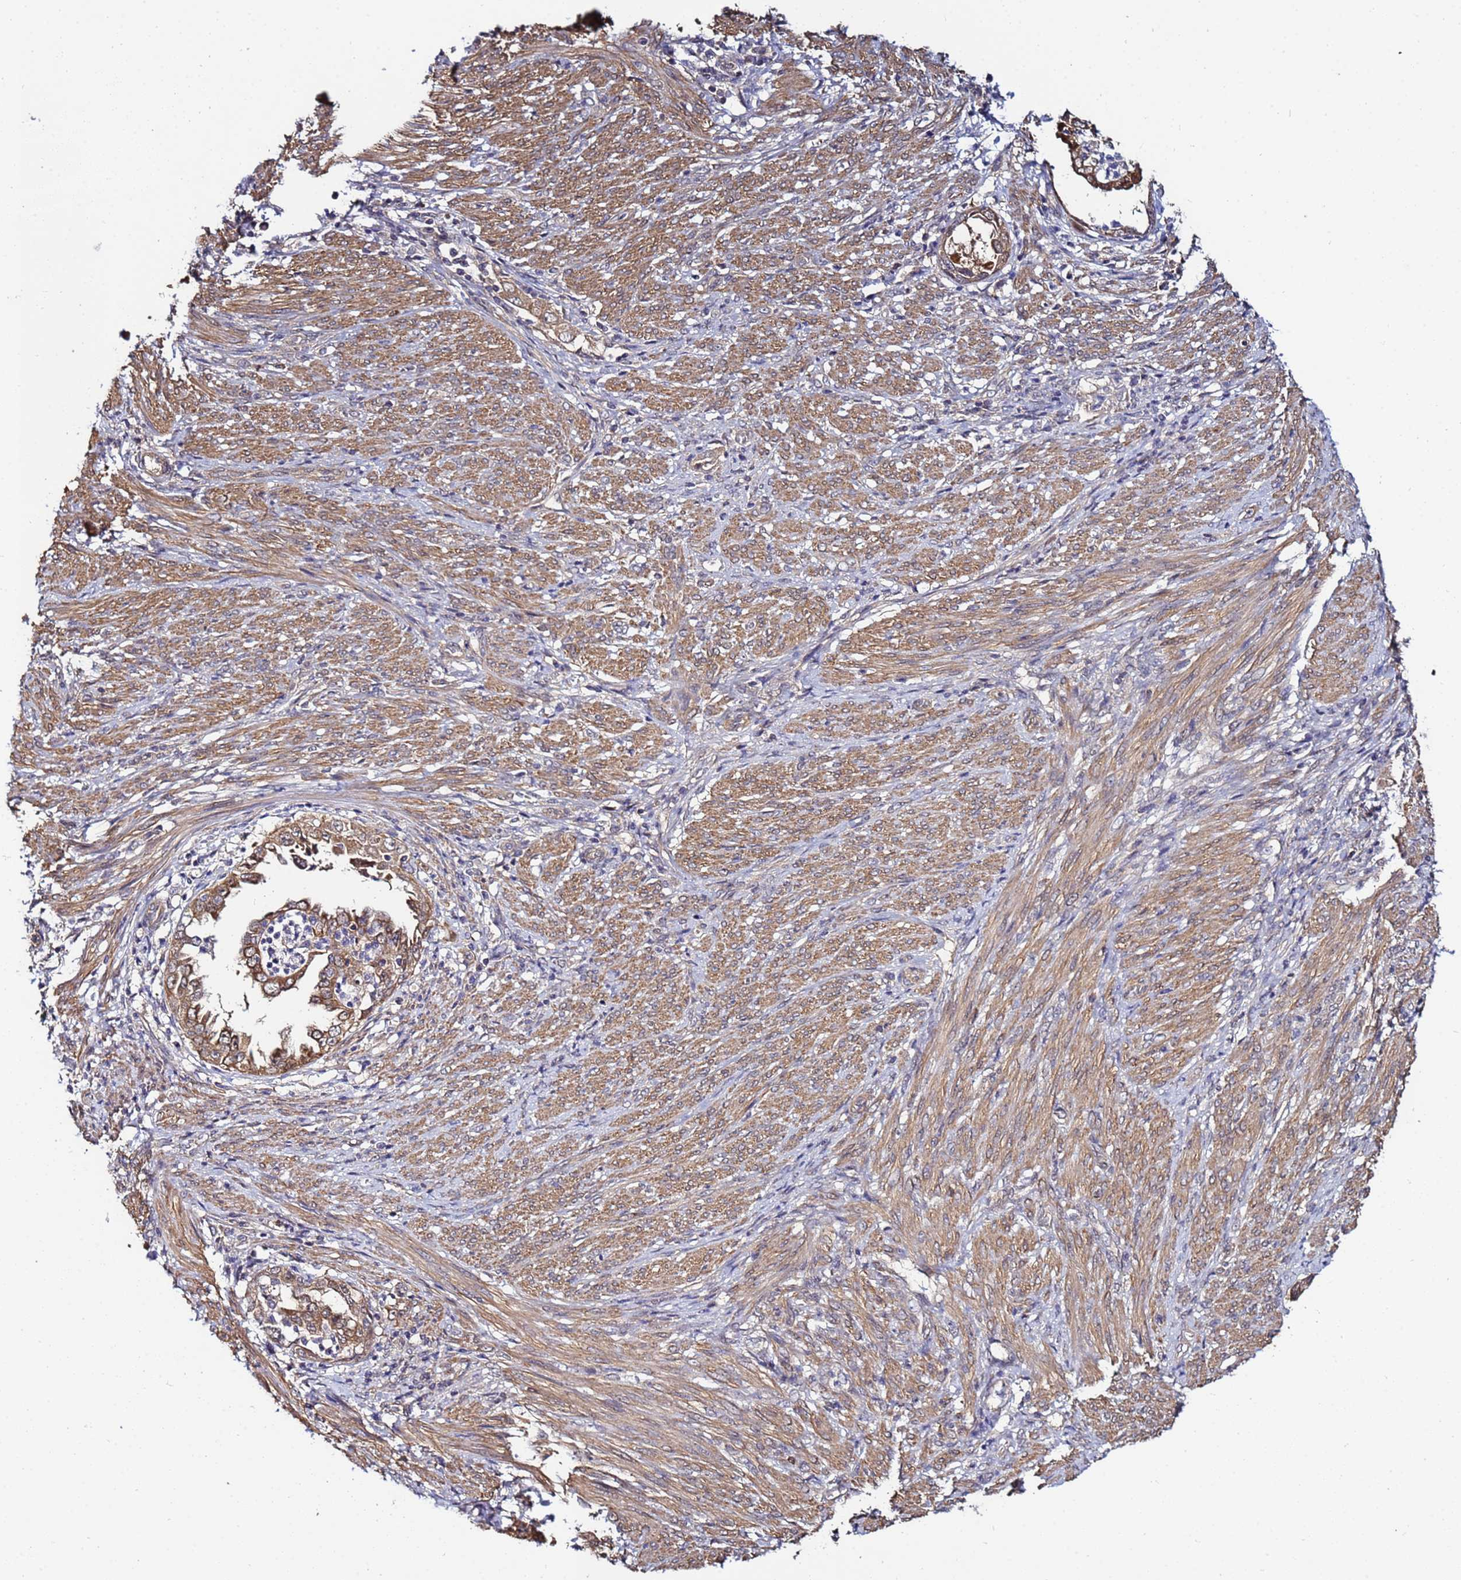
{"staining": {"intensity": "moderate", "quantity": ">75%", "location": "cytoplasmic/membranous"}, "tissue": "endometrial cancer", "cell_type": "Tumor cells", "image_type": "cancer", "snomed": [{"axis": "morphology", "description": "Adenocarcinoma, NOS"}, {"axis": "topography", "description": "Endometrium"}], "caption": "Endometrial cancer stained with immunohistochemistry demonstrates moderate cytoplasmic/membranous positivity in approximately >75% of tumor cells.", "gene": "NAXE", "patient": {"sex": "female", "age": 85}}